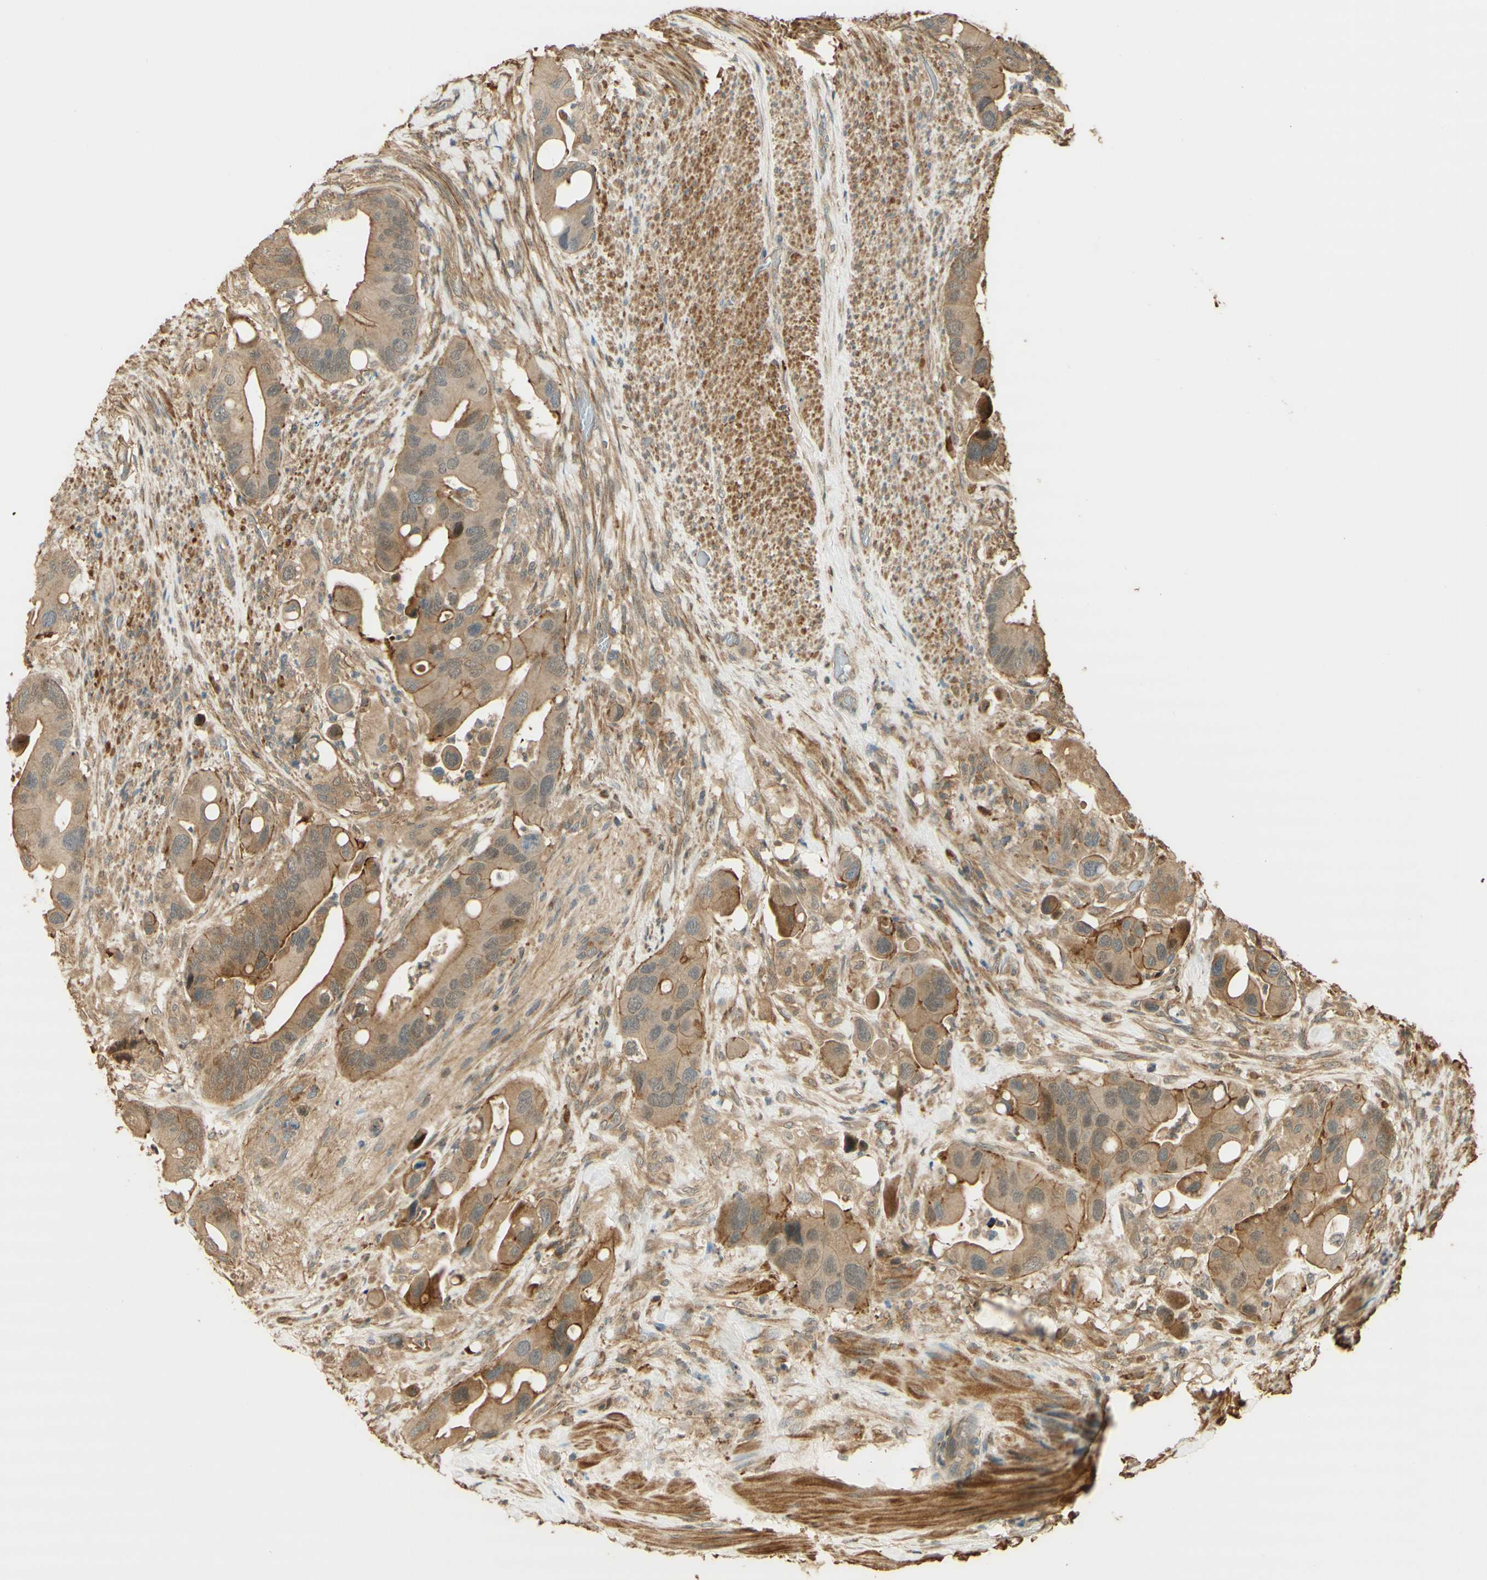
{"staining": {"intensity": "weak", "quantity": ">75%", "location": "cytoplasmic/membranous"}, "tissue": "colorectal cancer", "cell_type": "Tumor cells", "image_type": "cancer", "snomed": [{"axis": "morphology", "description": "Adenocarcinoma, NOS"}, {"axis": "topography", "description": "Rectum"}], "caption": "An immunohistochemistry image of tumor tissue is shown. Protein staining in brown labels weak cytoplasmic/membranous positivity in colorectal cancer within tumor cells.", "gene": "AGER", "patient": {"sex": "female", "age": 57}}